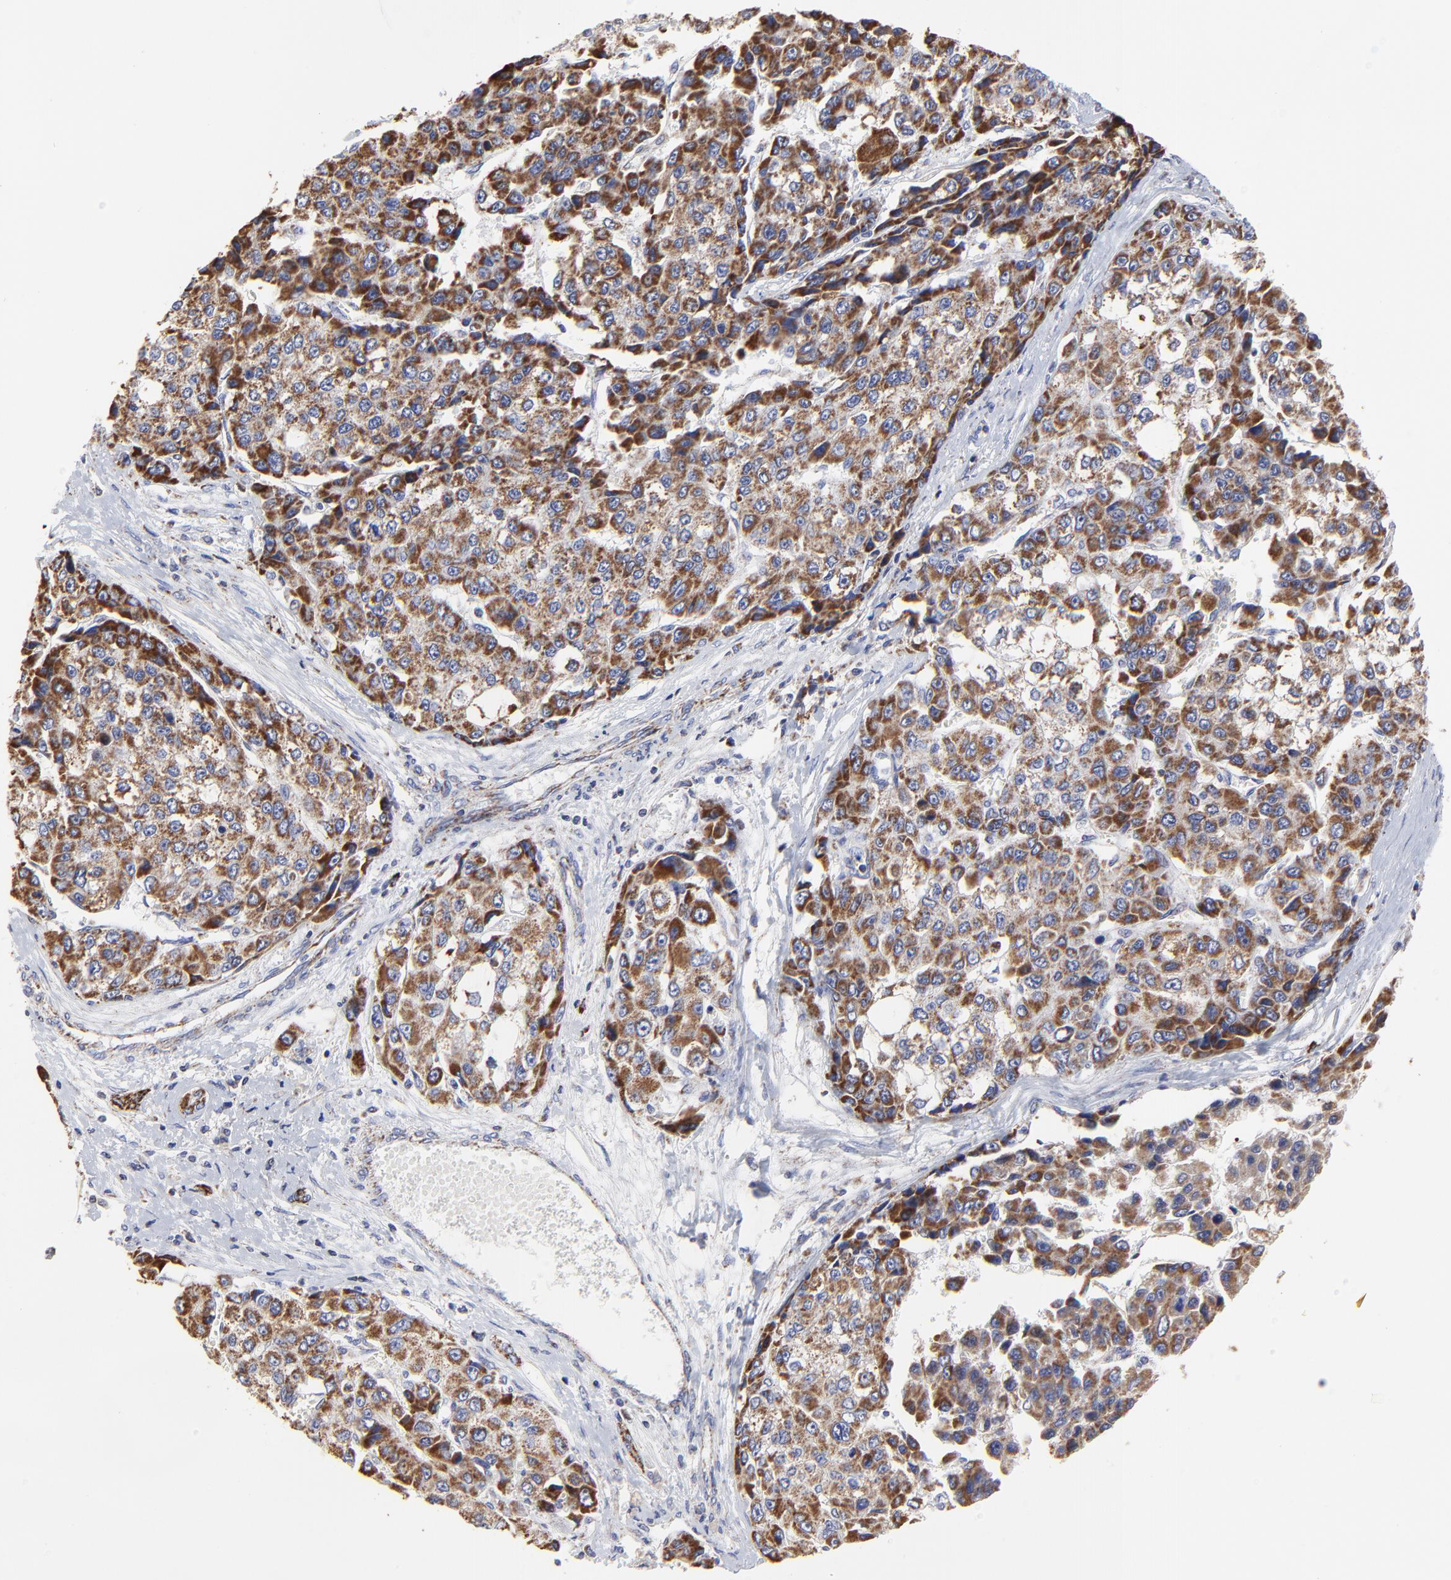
{"staining": {"intensity": "strong", "quantity": ">75%", "location": "cytoplasmic/membranous"}, "tissue": "liver cancer", "cell_type": "Tumor cells", "image_type": "cancer", "snomed": [{"axis": "morphology", "description": "Carcinoma, Hepatocellular, NOS"}, {"axis": "topography", "description": "Liver"}], "caption": "Hepatocellular carcinoma (liver) was stained to show a protein in brown. There is high levels of strong cytoplasmic/membranous staining in approximately >75% of tumor cells. The staining is performed using DAB (3,3'-diaminobenzidine) brown chromogen to label protein expression. The nuclei are counter-stained blue using hematoxylin.", "gene": "PINK1", "patient": {"sex": "female", "age": 66}}